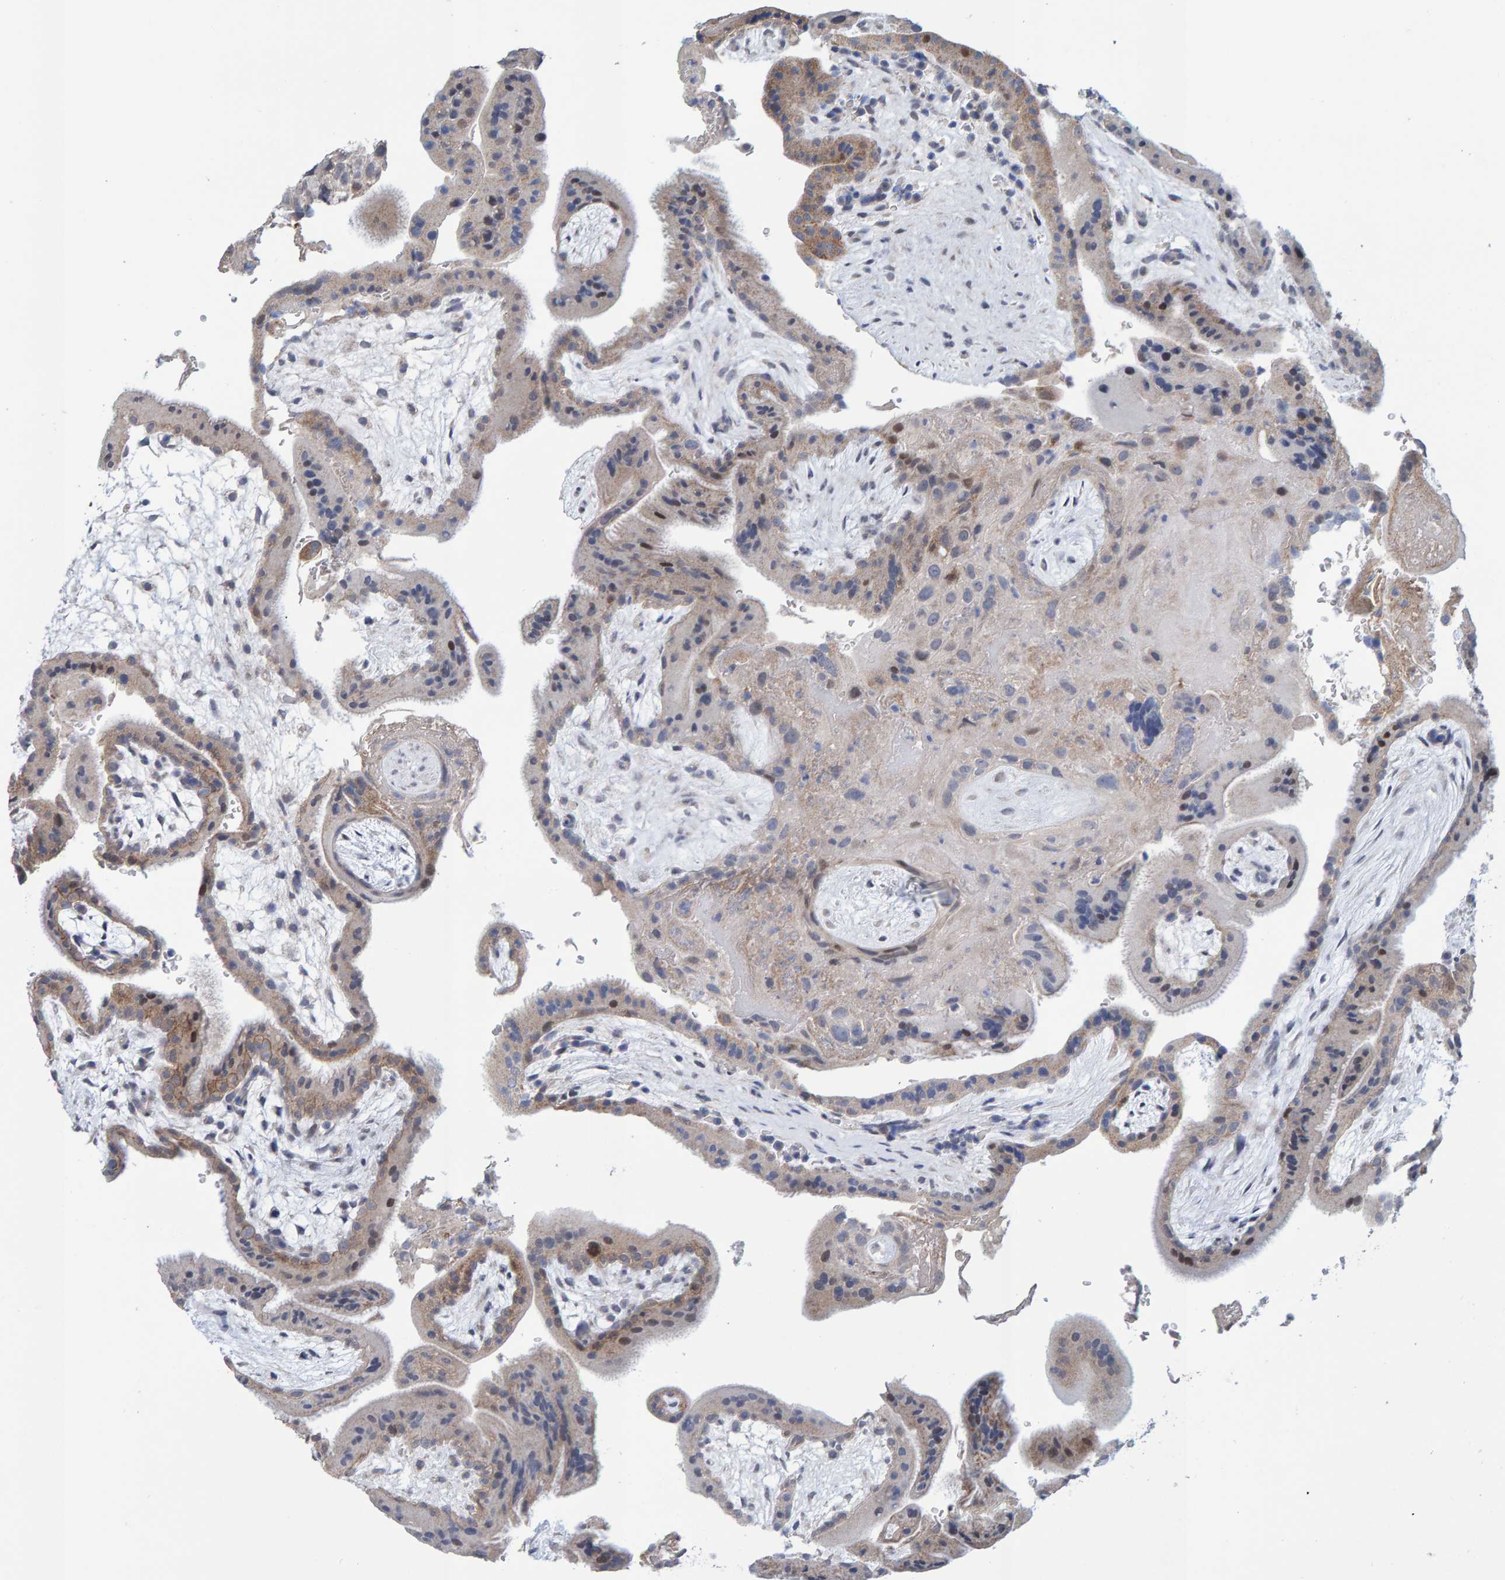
{"staining": {"intensity": "negative", "quantity": "none", "location": "none"}, "tissue": "placenta", "cell_type": "Decidual cells", "image_type": "normal", "snomed": [{"axis": "morphology", "description": "Normal tissue, NOS"}, {"axis": "topography", "description": "Placenta"}], "caption": "DAB (3,3'-diaminobenzidine) immunohistochemical staining of benign human placenta displays no significant positivity in decidual cells.", "gene": "USP43", "patient": {"sex": "female", "age": 35}}